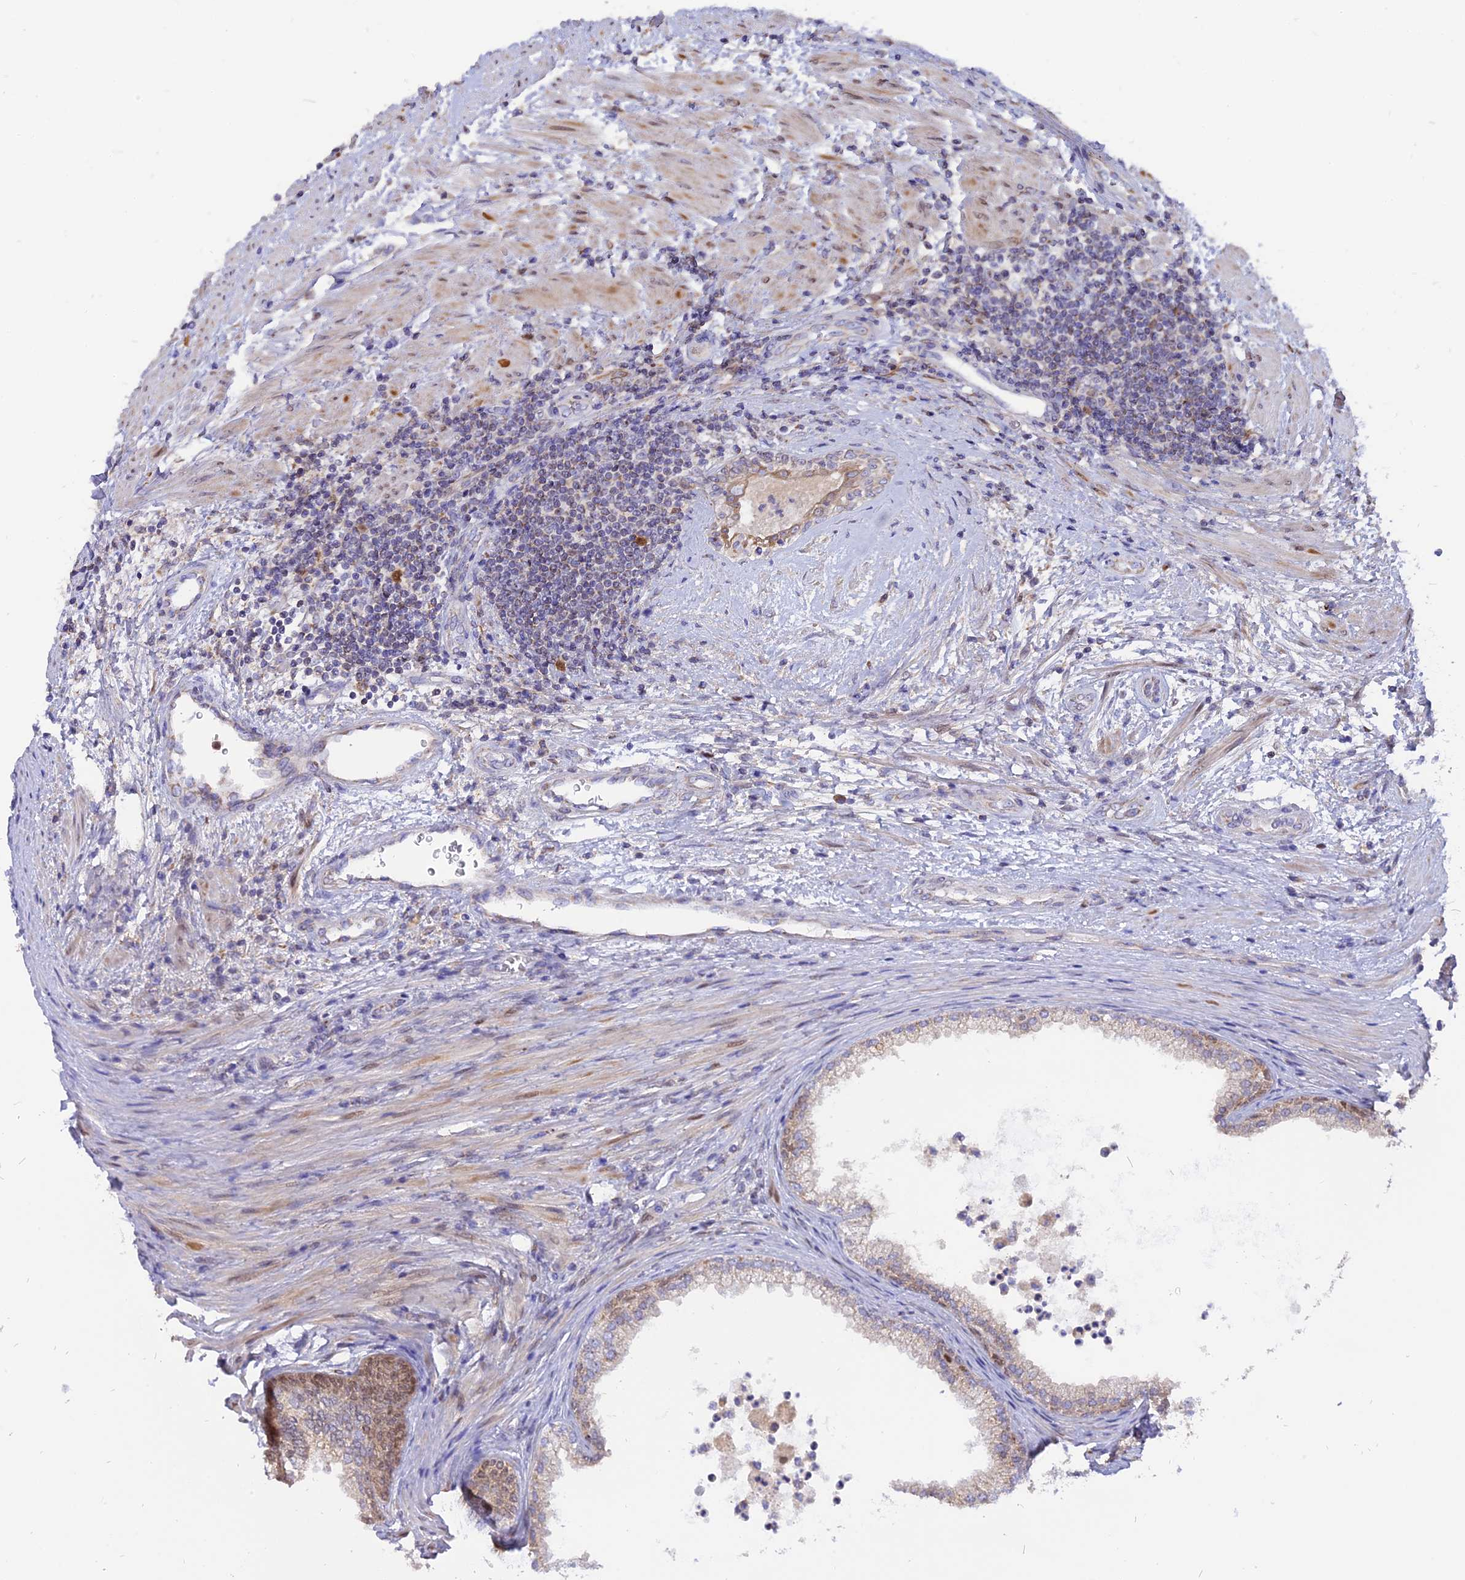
{"staining": {"intensity": "moderate", "quantity": "<25%", "location": "cytoplasmic/membranous"}, "tissue": "prostate", "cell_type": "Glandular cells", "image_type": "normal", "snomed": [{"axis": "morphology", "description": "Normal tissue, NOS"}, {"axis": "topography", "description": "Prostate"}], "caption": "An IHC photomicrograph of unremarkable tissue is shown. Protein staining in brown highlights moderate cytoplasmic/membranous positivity in prostate within glandular cells. (DAB IHC, brown staining for protein, blue staining for nuclei).", "gene": "CENPV", "patient": {"sex": "male", "age": 76}}